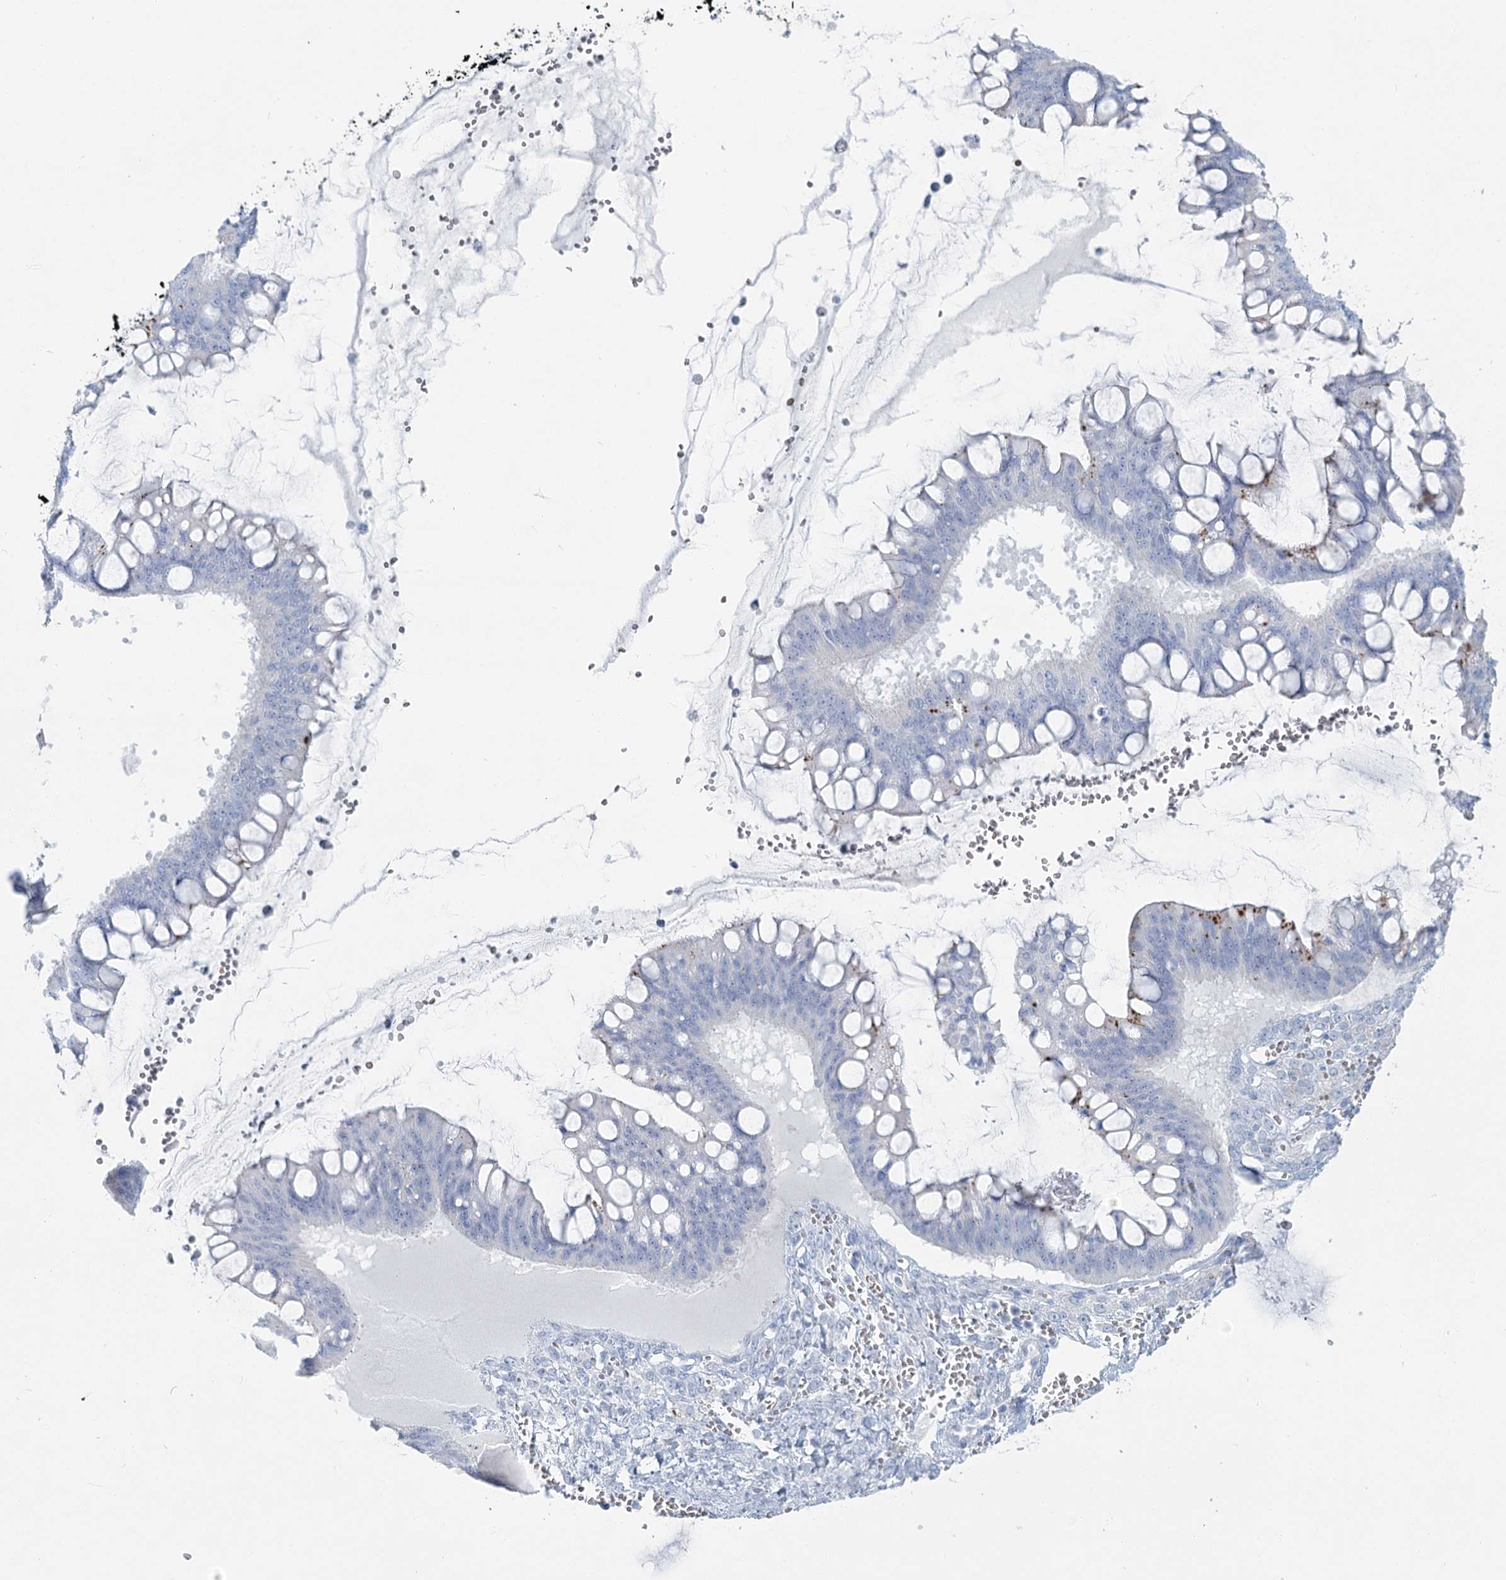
{"staining": {"intensity": "negative", "quantity": "none", "location": "none"}, "tissue": "ovarian cancer", "cell_type": "Tumor cells", "image_type": "cancer", "snomed": [{"axis": "morphology", "description": "Cystadenocarcinoma, mucinous, NOS"}, {"axis": "topography", "description": "Ovary"}], "caption": "Ovarian cancer stained for a protein using immunohistochemistry (IHC) shows no expression tumor cells.", "gene": "IFIT5", "patient": {"sex": "female", "age": 73}}